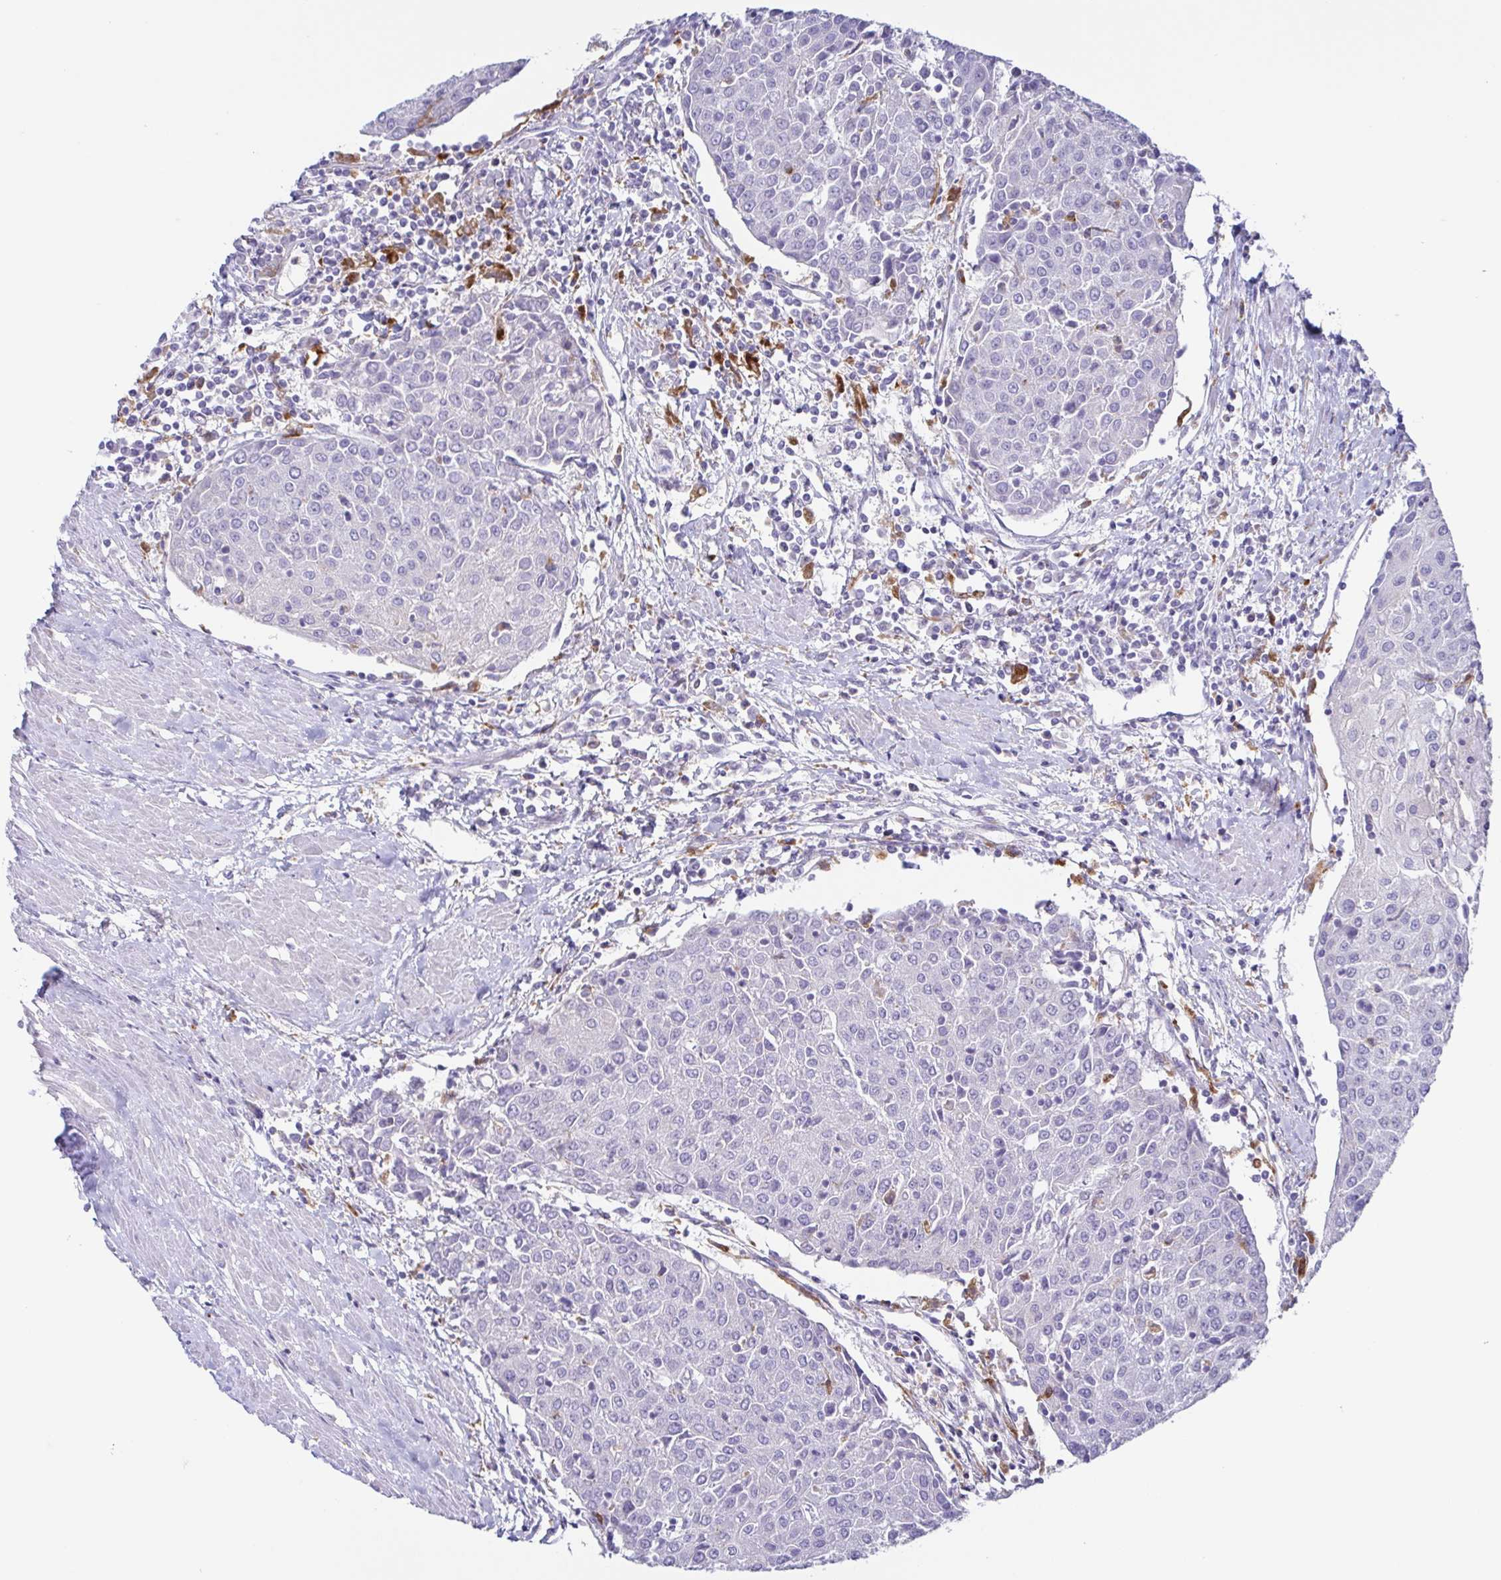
{"staining": {"intensity": "negative", "quantity": "none", "location": "none"}, "tissue": "urothelial cancer", "cell_type": "Tumor cells", "image_type": "cancer", "snomed": [{"axis": "morphology", "description": "Urothelial carcinoma, High grade"}, {"axis": "topography", "description": "Urinary bladder"}], "caption": "Urothelial carcinoma (high-grade) stained for a protein using immunohistochemistry (IHC) displays no expression tumor cells.", "gene": "ATP6V1G2", "patient": {"sex": "female", "age": 85}}